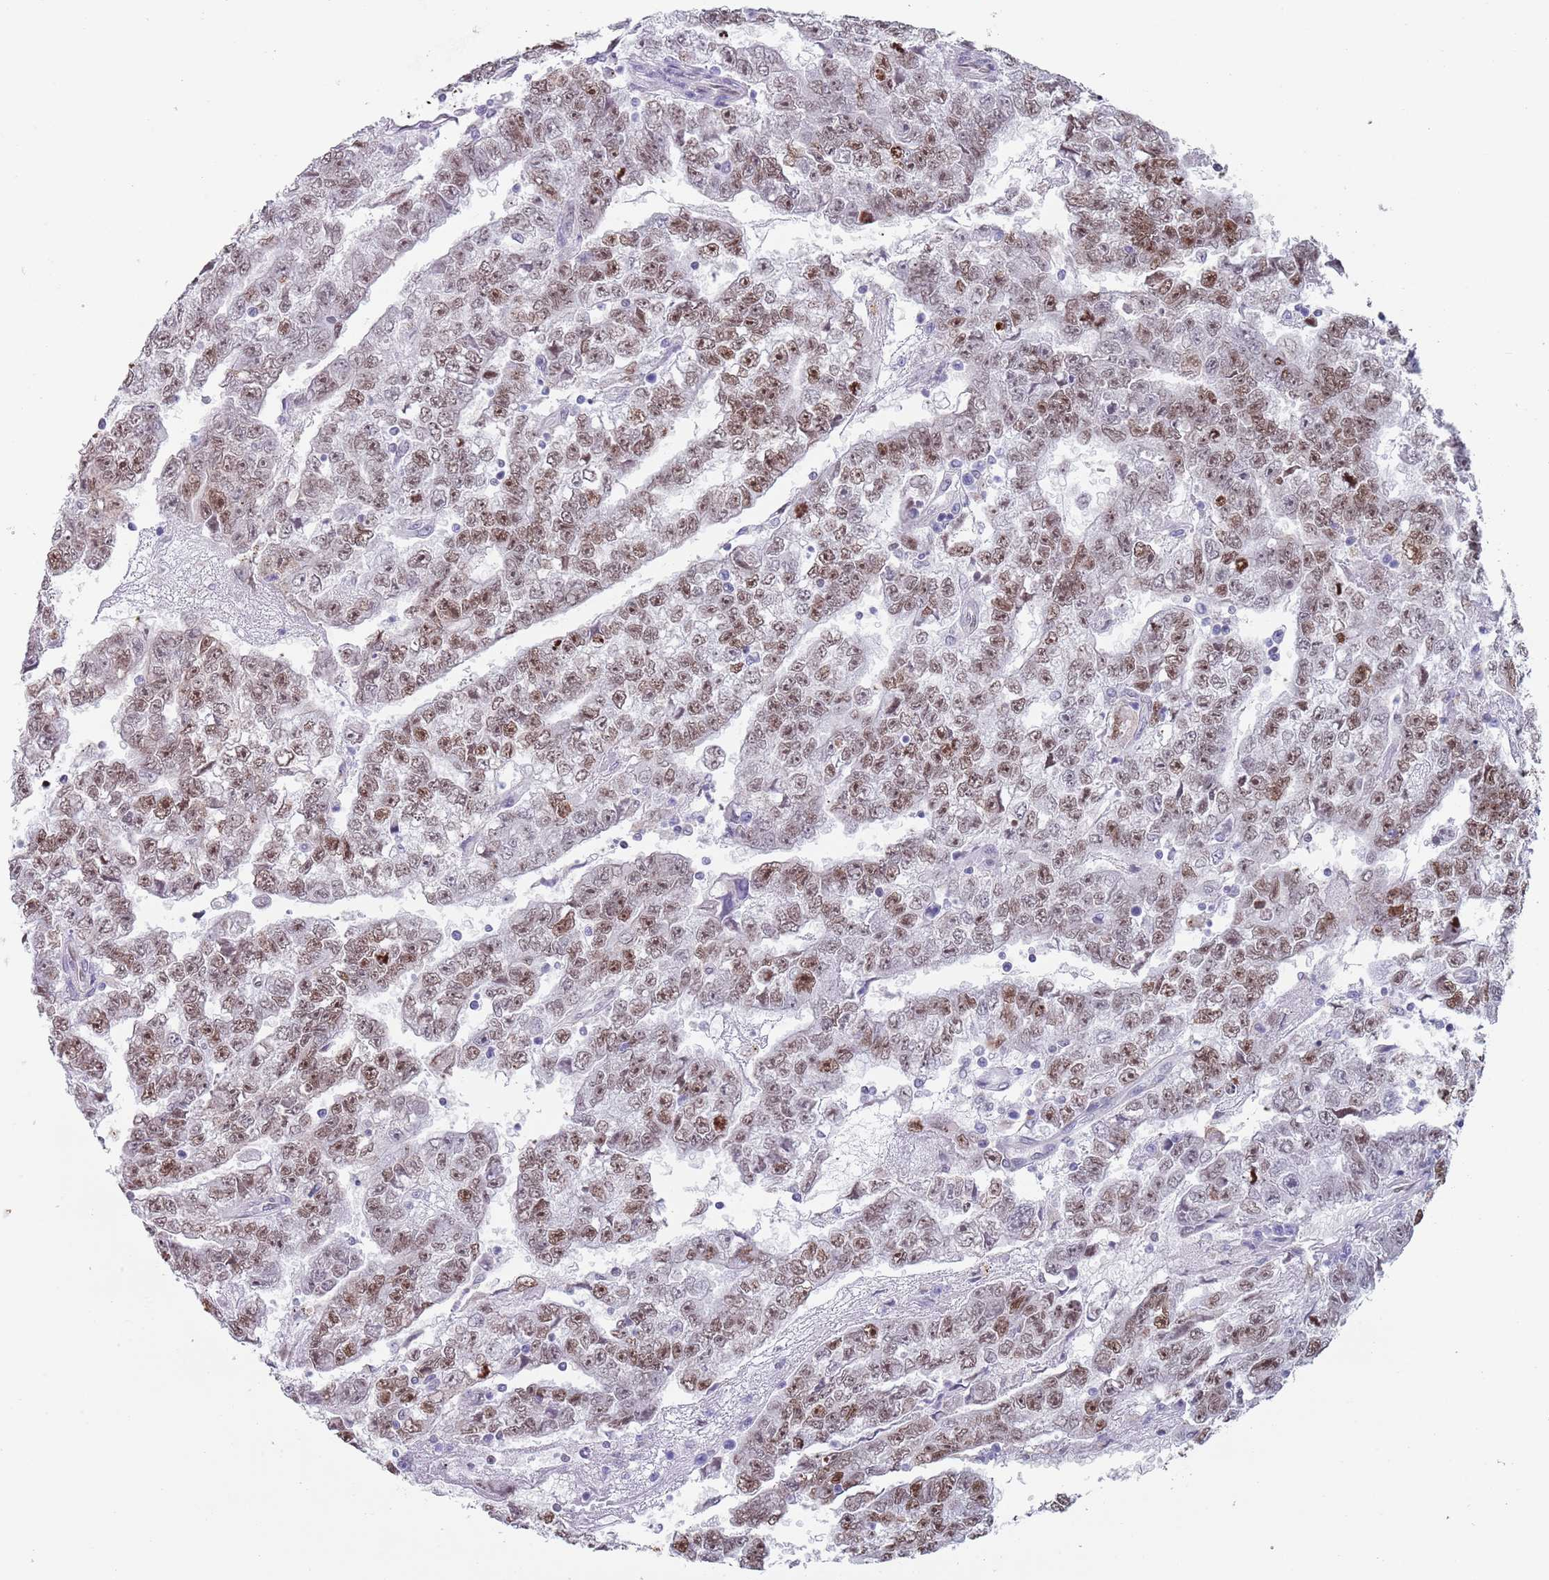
{"staining": {"intensity": "moderate", "quantity": ">75%", "location": "nuclear"}, "tissue": "testis cancer", "cell_type": "Tumor cells", "image_type": "cancer", "snomed": [{"axis": "morphology", "description": "Carcinoma, Embryonal, NOS"}, {"axis": "topography", "description": "Testis"}], "caption": "This is a micrograph of immunohistochemistry (IHC) staining of testis cancer (embryonal carcinoma), which shows moderate staining in the nuclear of tumor cells.", "gene": "MFSD12", "patient": {"sex": "male", "age": 25}}